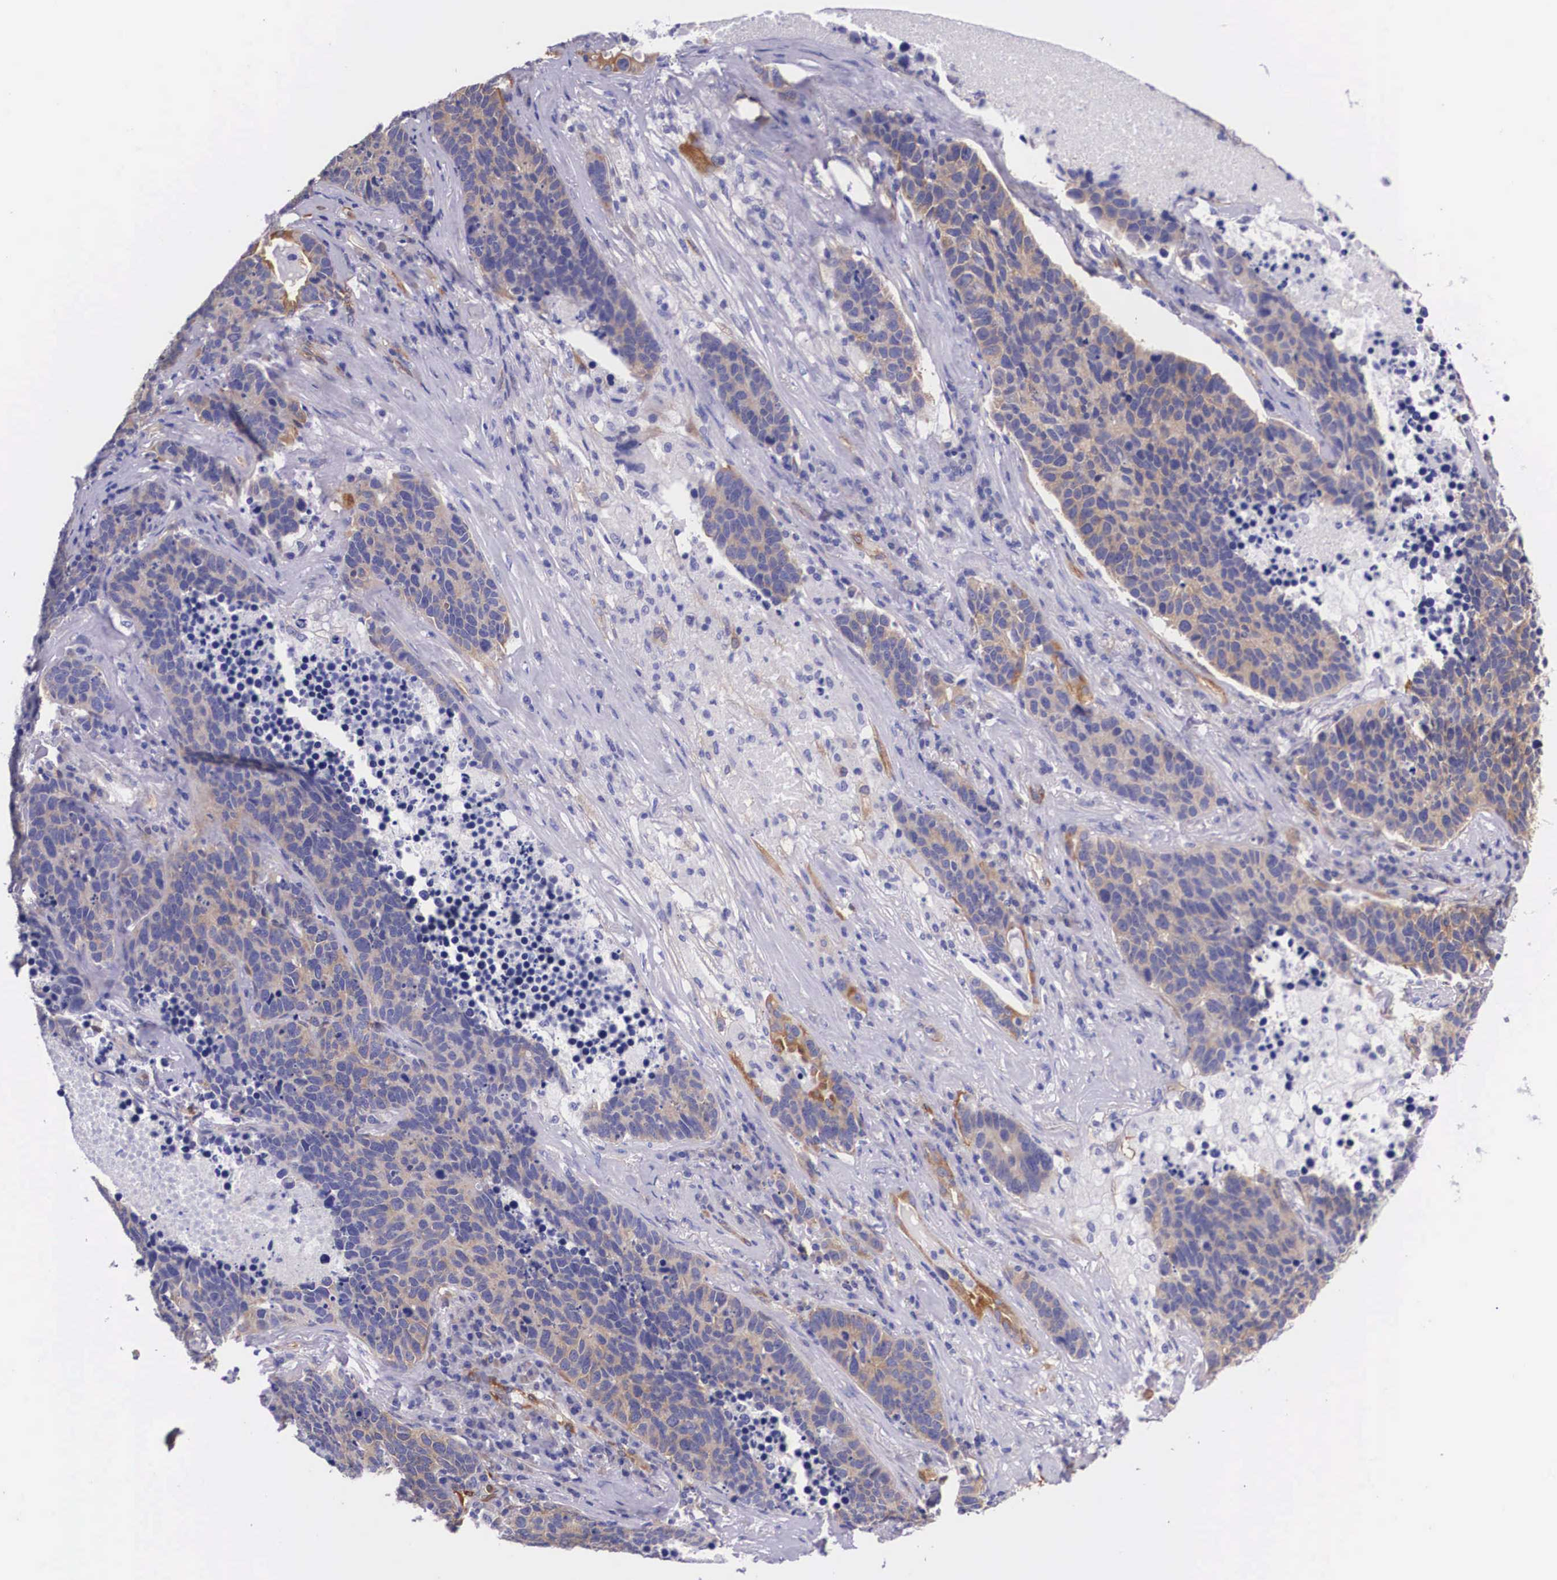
{"staining": {"intensity": "moderate", "quantity": "<25%", "location": "cytoplasmic/membranous"}, "tissue": "lung cancer", "cell_type": "Tumor cells", "image_type": "cancer", "snomed": [{"axis": "morphology", "description": "Neoplasm, malignant, NOS"}, {"axis": "topography", "description": "Lung"}], "caption": "The immunohistochemical stain labels moderate cytoplasmic/membranous staining in tumor cells of lung cancer tissue. (brown staining indicates protein expression, while blue staining denotes nuclei).", "gene": "BCAR1", "patient": {"sex": "female", "age": 75}}